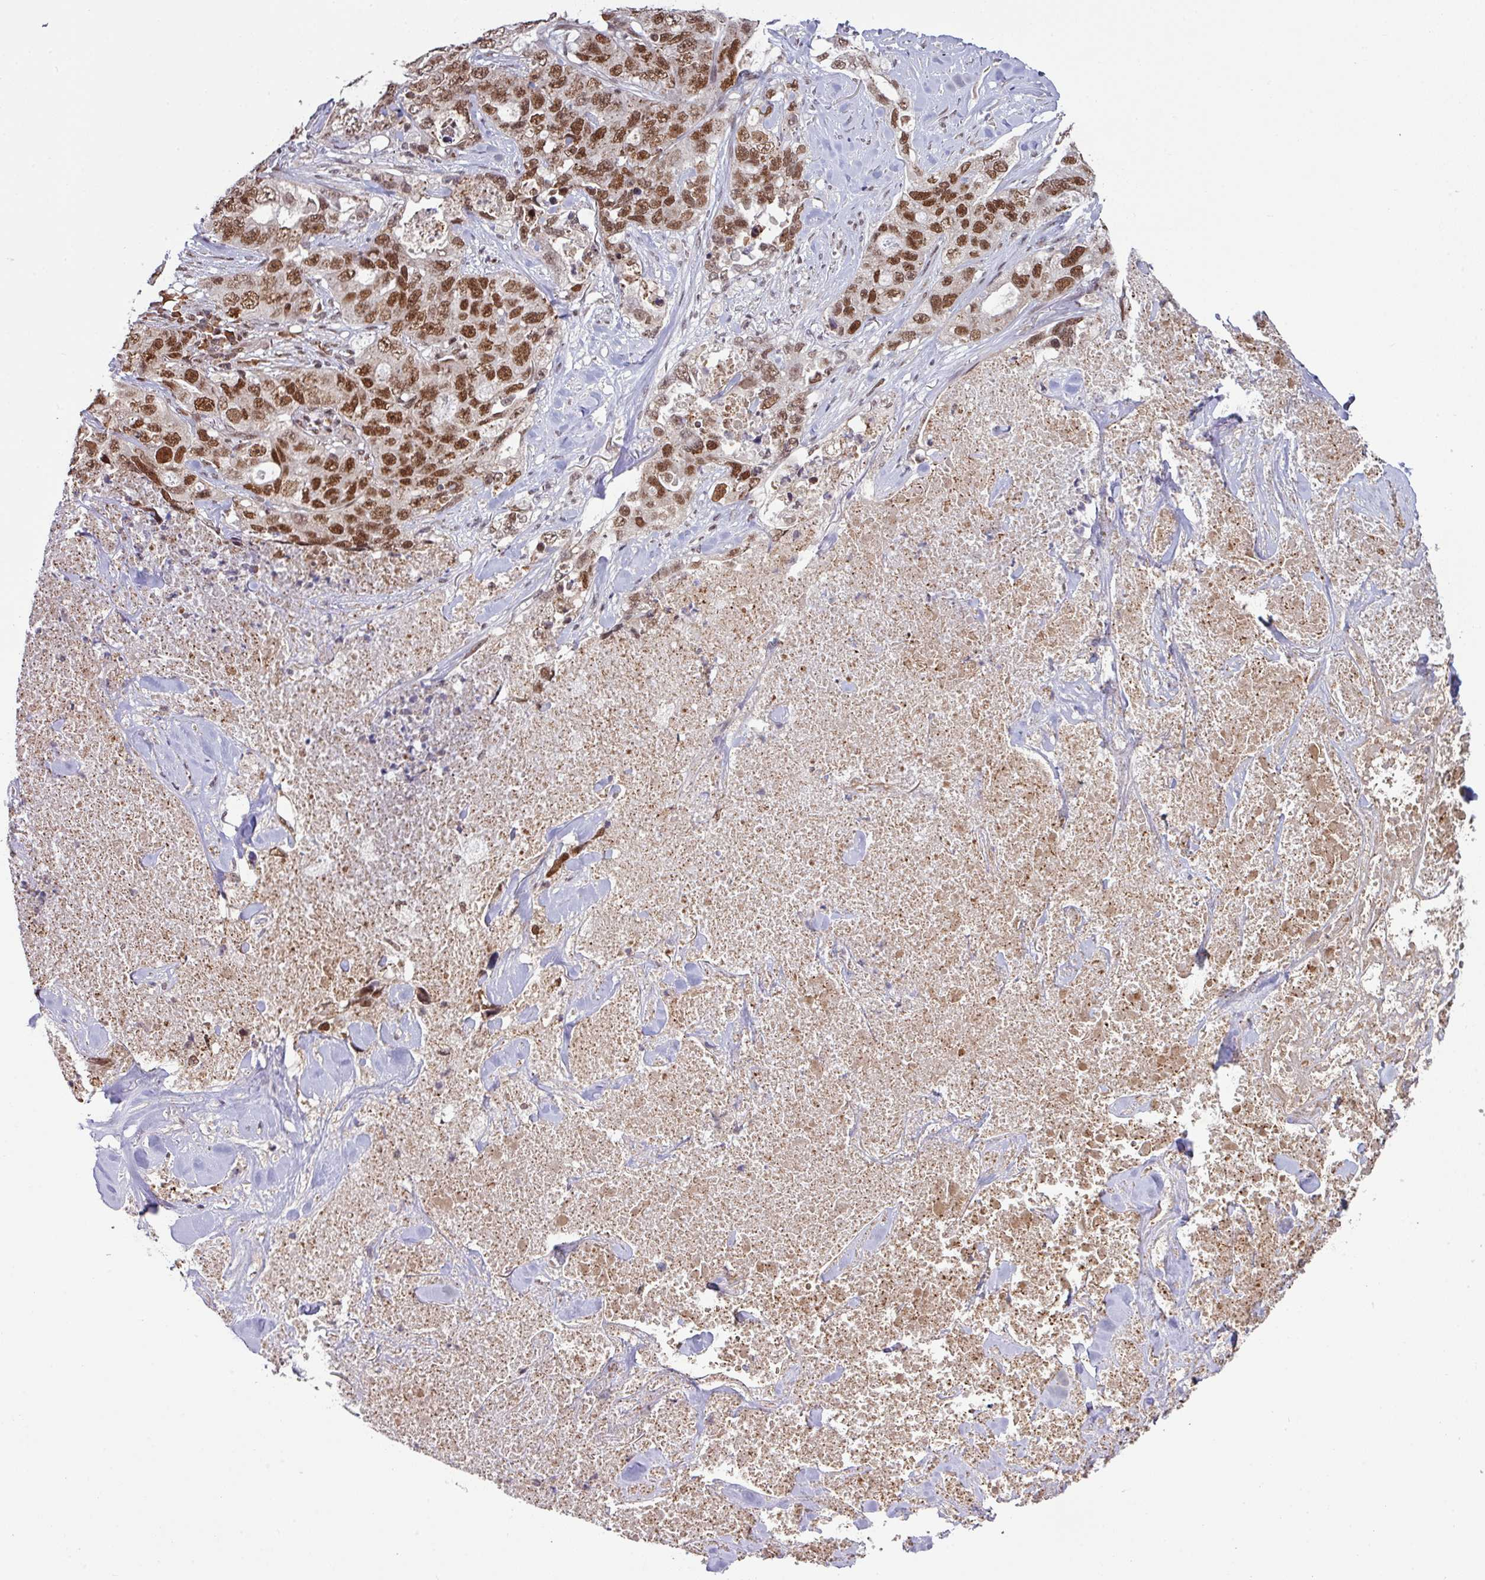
{"staining": {"intensity": "strong", "quantity": ">75%", "location": "nuclear"}, "tissue": "lung cancer", "cell_type": "Tumor cells", "image_type": "cancer", "snomed": [{"axis": "morphology", "description": "Adenocarcinoma, NOS"}, {"axis": "topography", "description": "Lung"}], "caption": "Immunohistochemistry of human lung cancer (adenocarcinoma) shows high levels of strong nuclear positivity in about >75% of tumor cells.", "gene": "PHF23", "patient": {"sex": "female", "age": 51}}